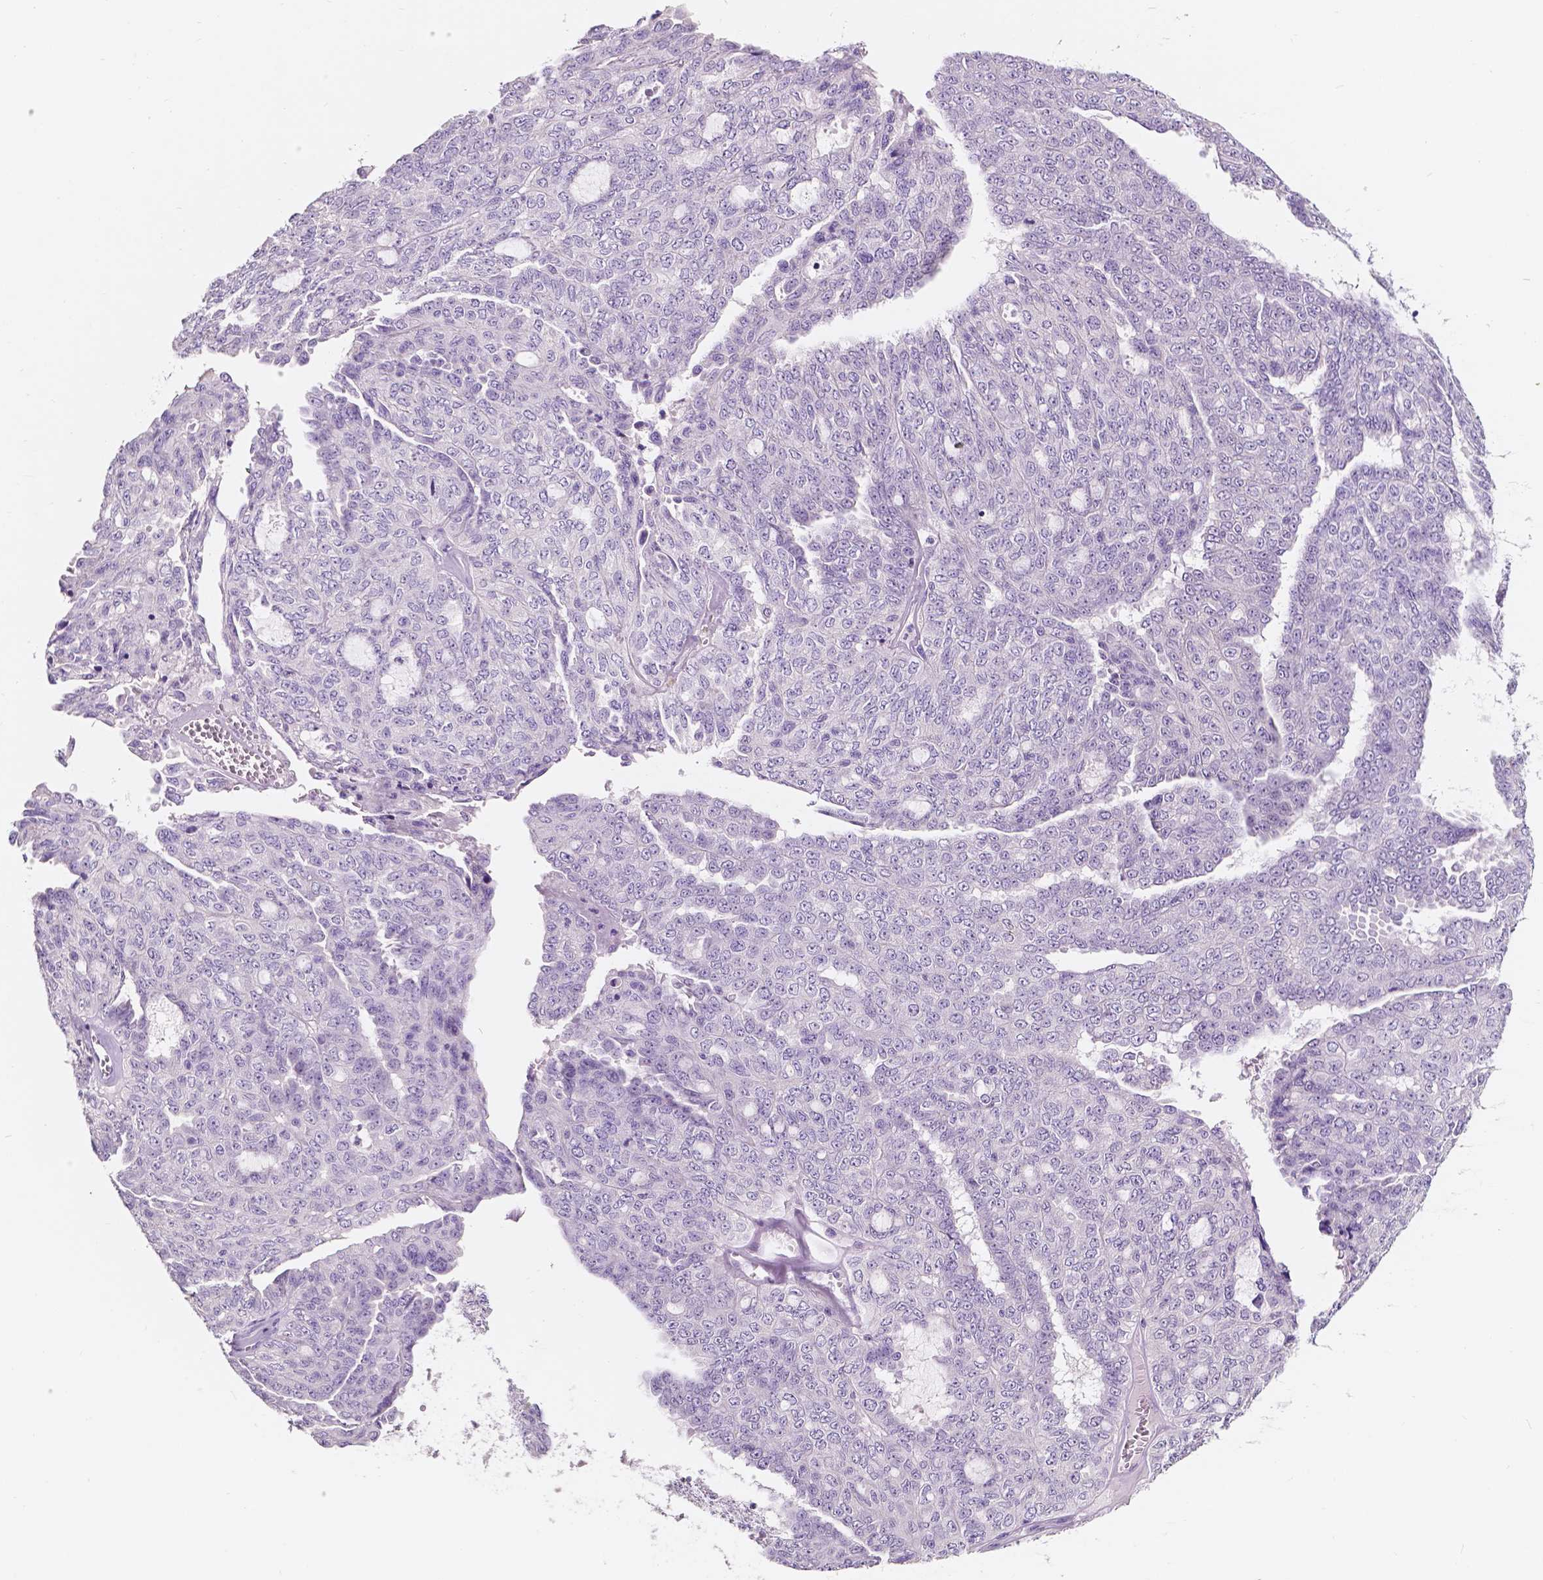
{"staining": {"intensity": "negative", "quantity": "none", "location": "none"}, "tissue": "ovarian cancer", "cell_type": "Tumor cells", "image_type": "cancer", "snomed": [{"axis": "morphology", "description": "Cystadenocarcinoma, serous, NOS"}, {"axis": "topography", "description": "Ovary"}], "caption": "This is an IHC micrograph of human ovarian cancer. There is no positivity in tumor cells.", "gene": "TAL1", "patient": {"sex": "female", "age": 71}}